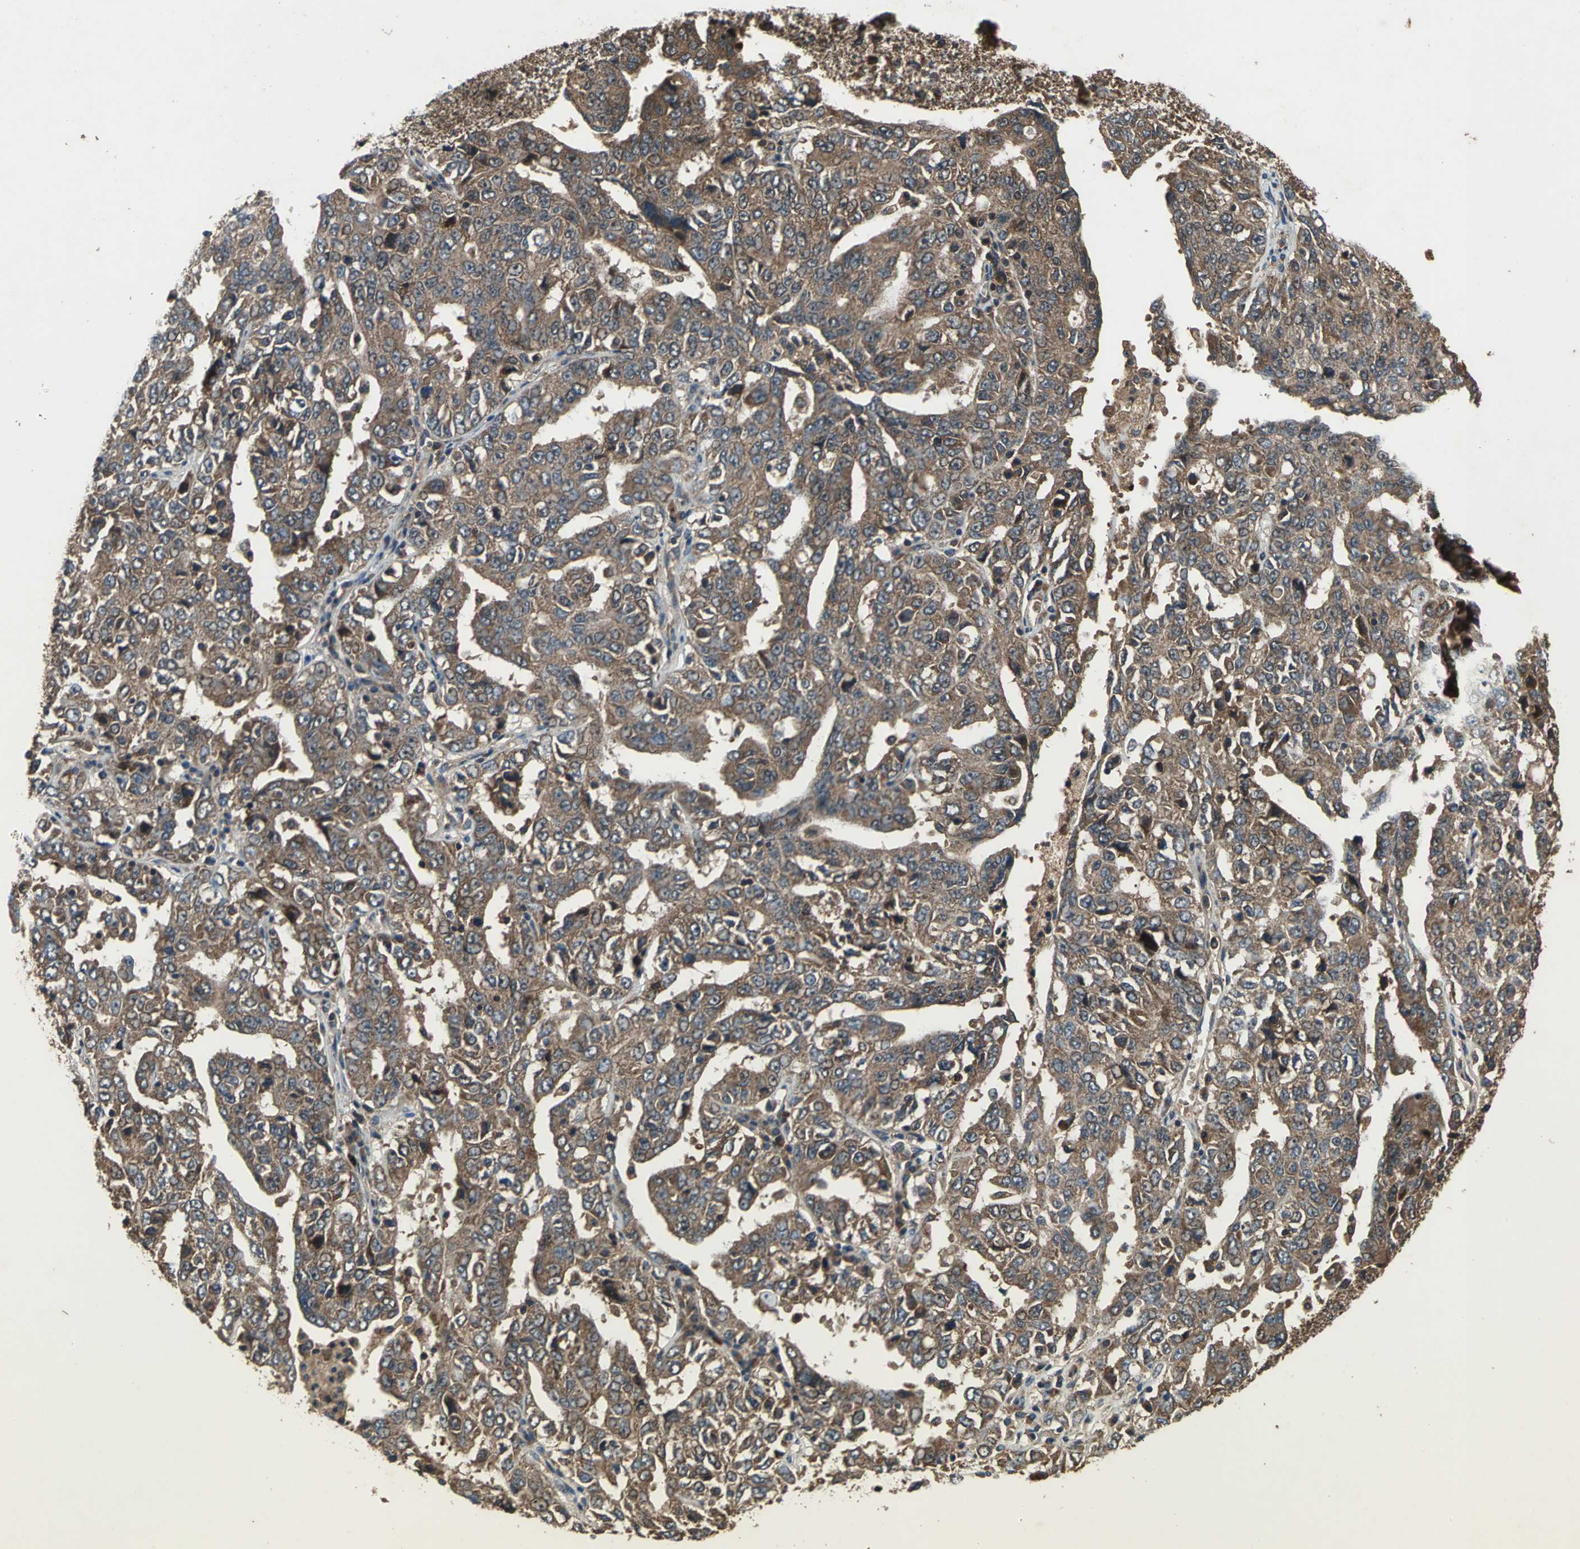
{"staining": {"intensity": "strong", "quantity": ">75%", "location": "cytoplasmic/membranous"}, "tissue": "ovarian cancer", "cell_type": "Tumor cells", "image_type": "cancer", "snomed": [{"axis": "morphology", "description": "Carcinoma, endometroid"}, {"axis": "topography", "description": "Ovary"}], "caption": "The immunohistochemical stain shows strong cytoplasmic/membranous staining in tumor cells of ovarian cancer tissue.", "gene": "ZNF608", "patient": {"sex": "female", "age": 62}}